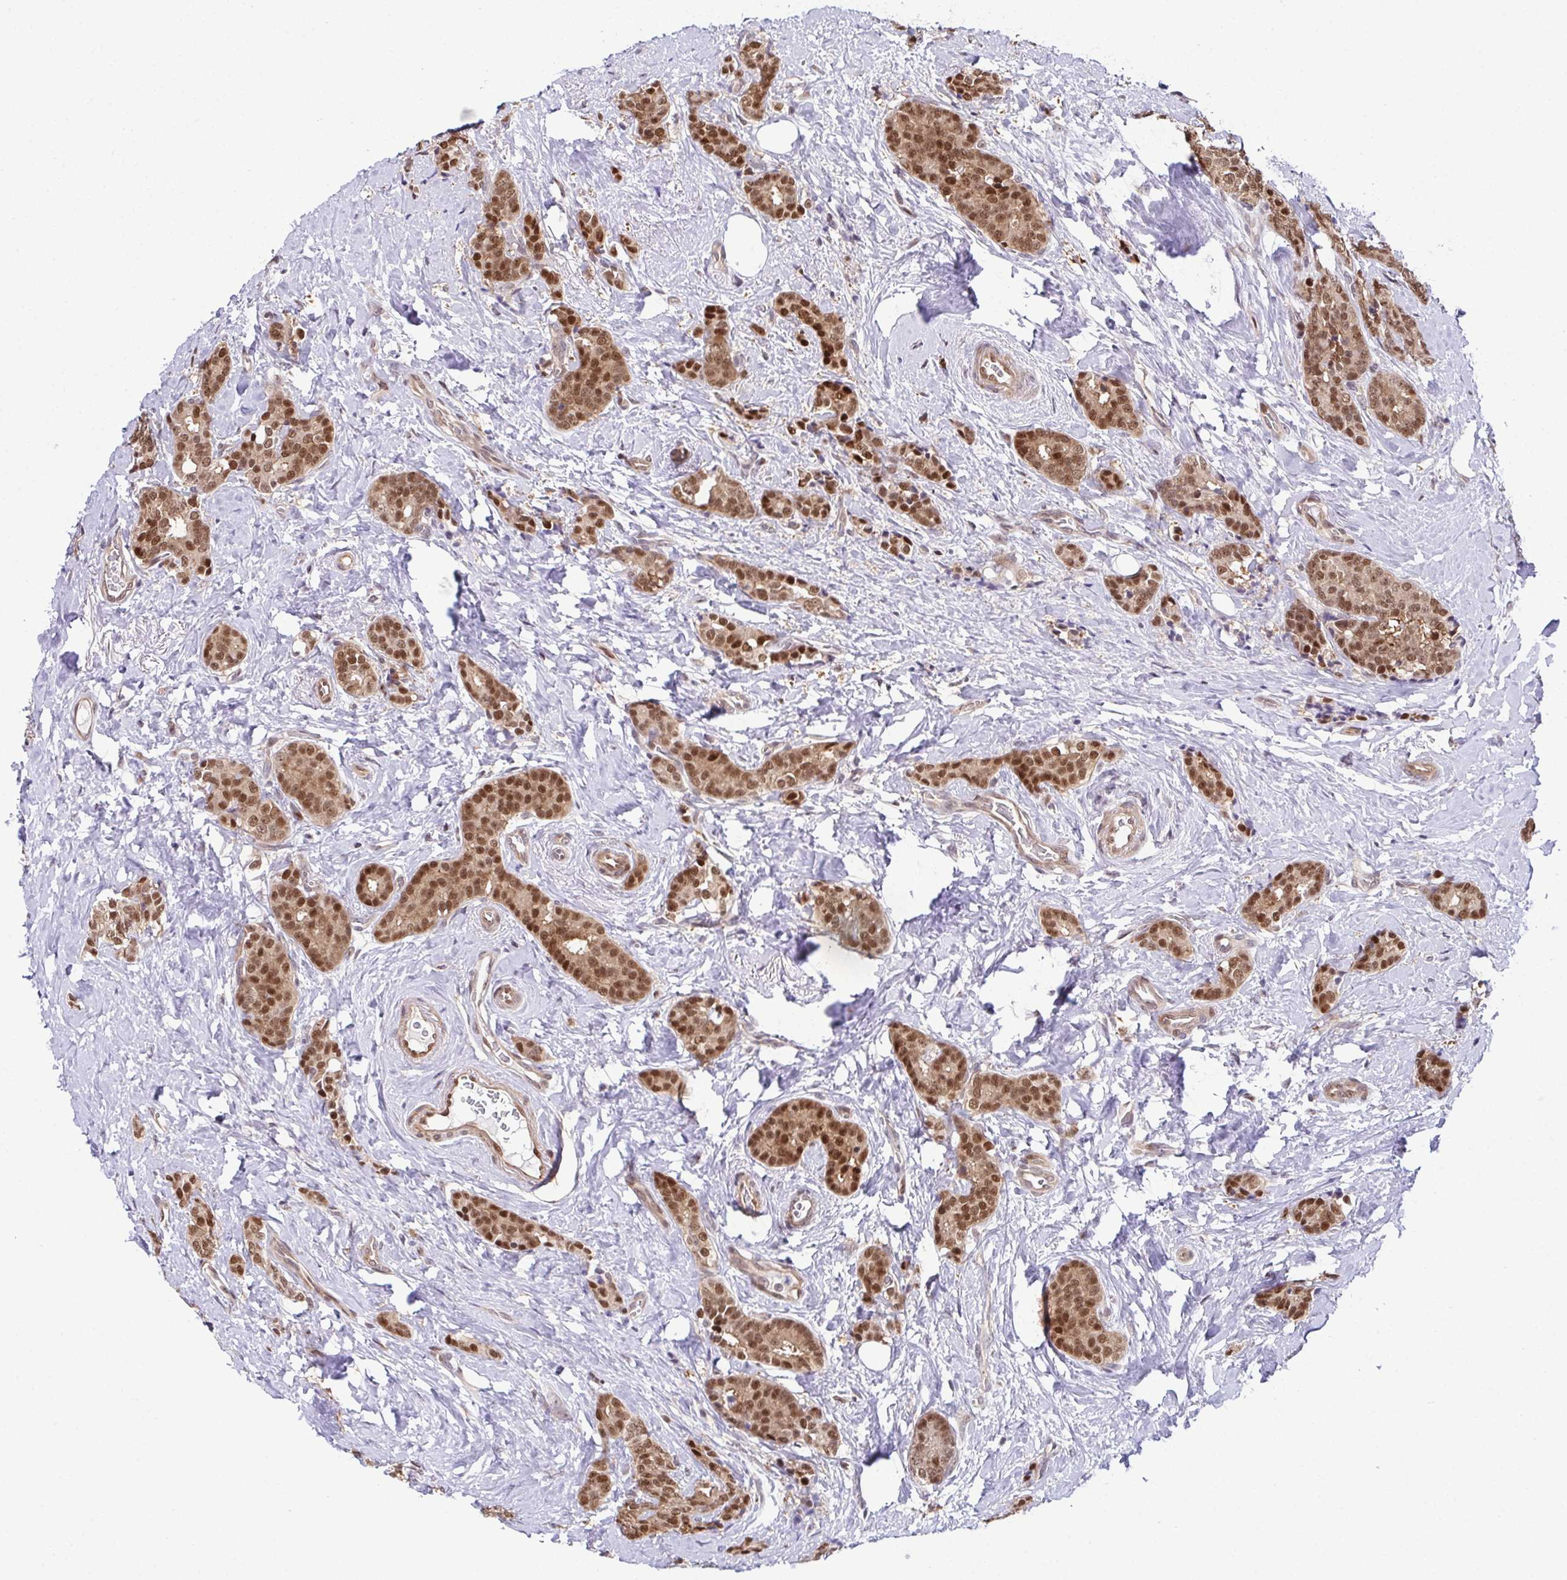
{"staining": {"intensity": "moderate", "quantity": ">75%", "location": "nuclear"}, "tissue": "breast cancer", "cell_type": "Tumor cells", "image_type": "cancer", "snomed": [{"axis": "morphology", "description": "Normal tissue, NOS"}, {"axis": "morphology", "description": "Duct carcinoma"}, {"axis": "topography", "description": "Breast"}], "caption": "Immunohistochemical staining of human breast cancer (invasive ductal carcinoma) demonstrates medium levels of moderate nuclear expression in about >75% of tumor cells. (Brightfield microscopy of DAB IHC at high magnification).", "gene": "DNAJB1", "patient": {"sex": "female", "age": 77}}